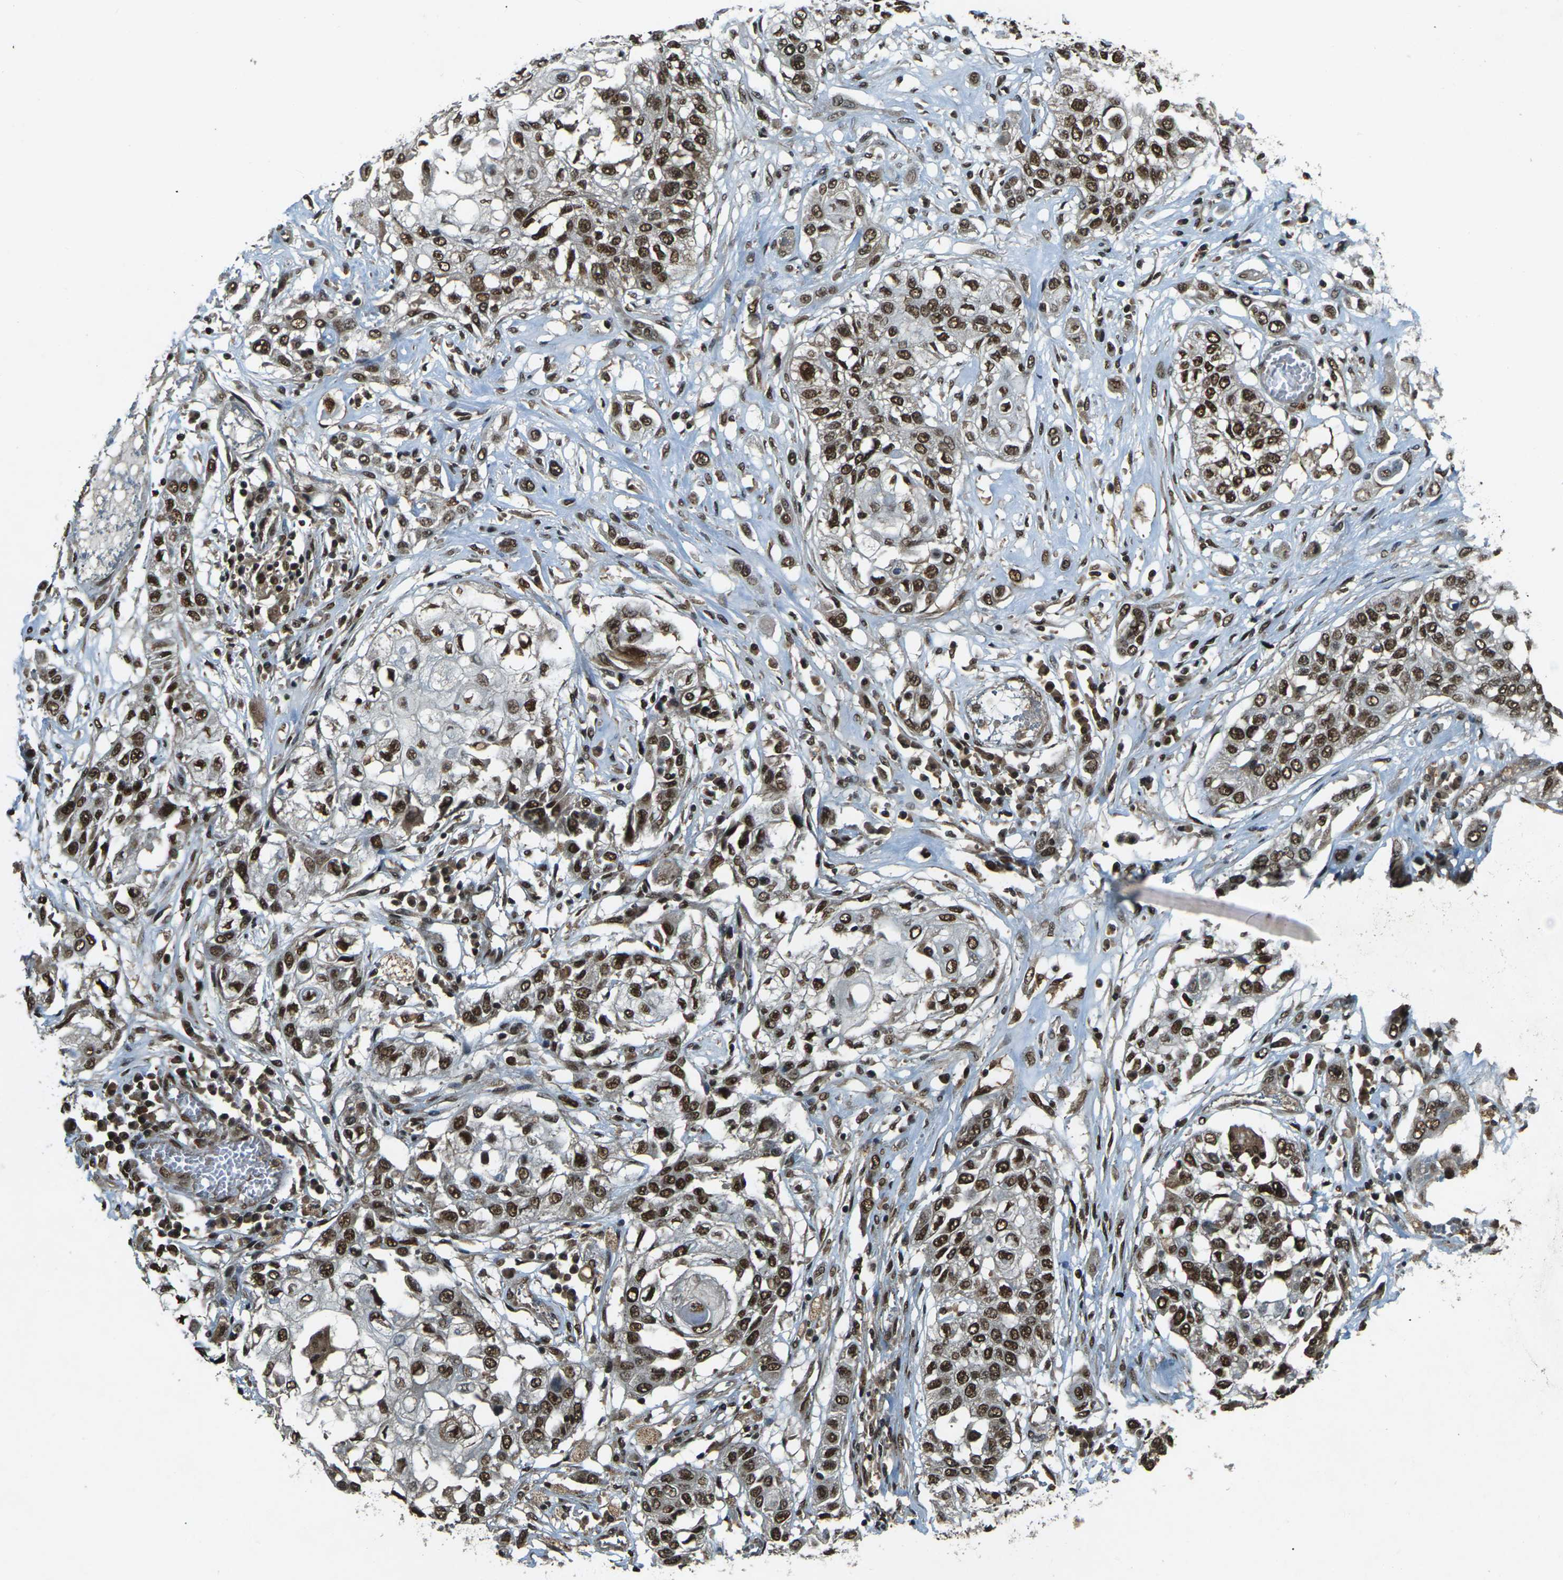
{"staining": {"intensity": "moderate", "quantity": ">75%", "location": "nuclear"}, "tissue": "lung cancer", "cell_type": "Tumor cells", "image_type": "cancer", "snomed": [{"axis": "morphology", "description": "Squamous cell carcinoma, NOS"}, {"axis": "topography", "description": "Lung"}], "caption": "Protein staining shows moderate nuclear expression in approximately >75% of tumor cells in lung cancer (squamous cell carcinoma).", "gene": "NR4A2", "patient": {"sex": "male", "age": 71}}